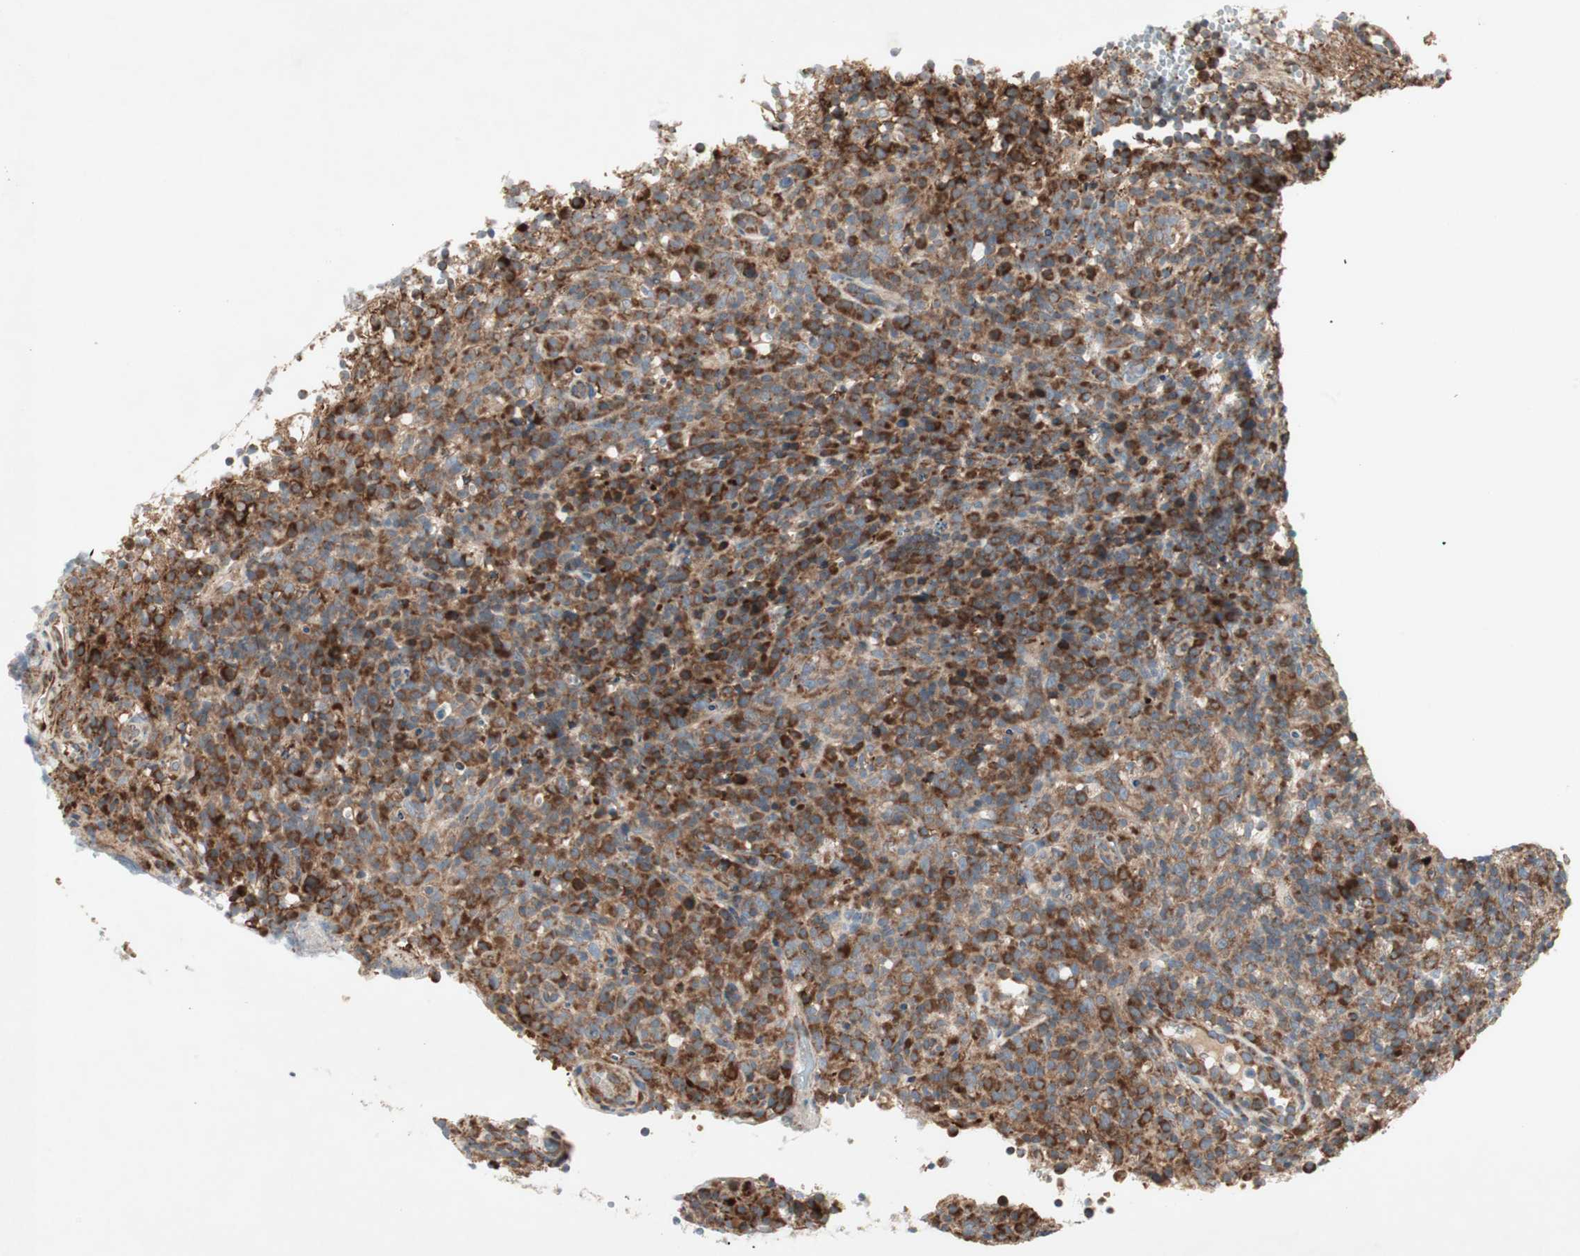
{"staining": {"intensity": "strong", "quantity": ">75%", "location": "cytoplasmic/membranous"}, "tissue": "lymphoma", "cell_type": "Tumor cells", "image_type": "cancer", "snomed": [{"axis": "morphology", "description": "Malignant lymphoma, non-Hodgkin's type, High grade"}, {"axis": "topography", "description": "Lymph node"}], "caption": "Immunohistochemistry micrograph of neoplastic tissue: high-grade malignant lymphoma, non-Hodgkin's type stained using immunohistochemistry demonstrates high levels of strong protein expression localized specifically in the cytoplasmic/membranous of tumor cells, appearing as a cytoplasmic/membranous brown color.", "gene": "RPL23", "patient": {"sex": "female", "age": 76}}